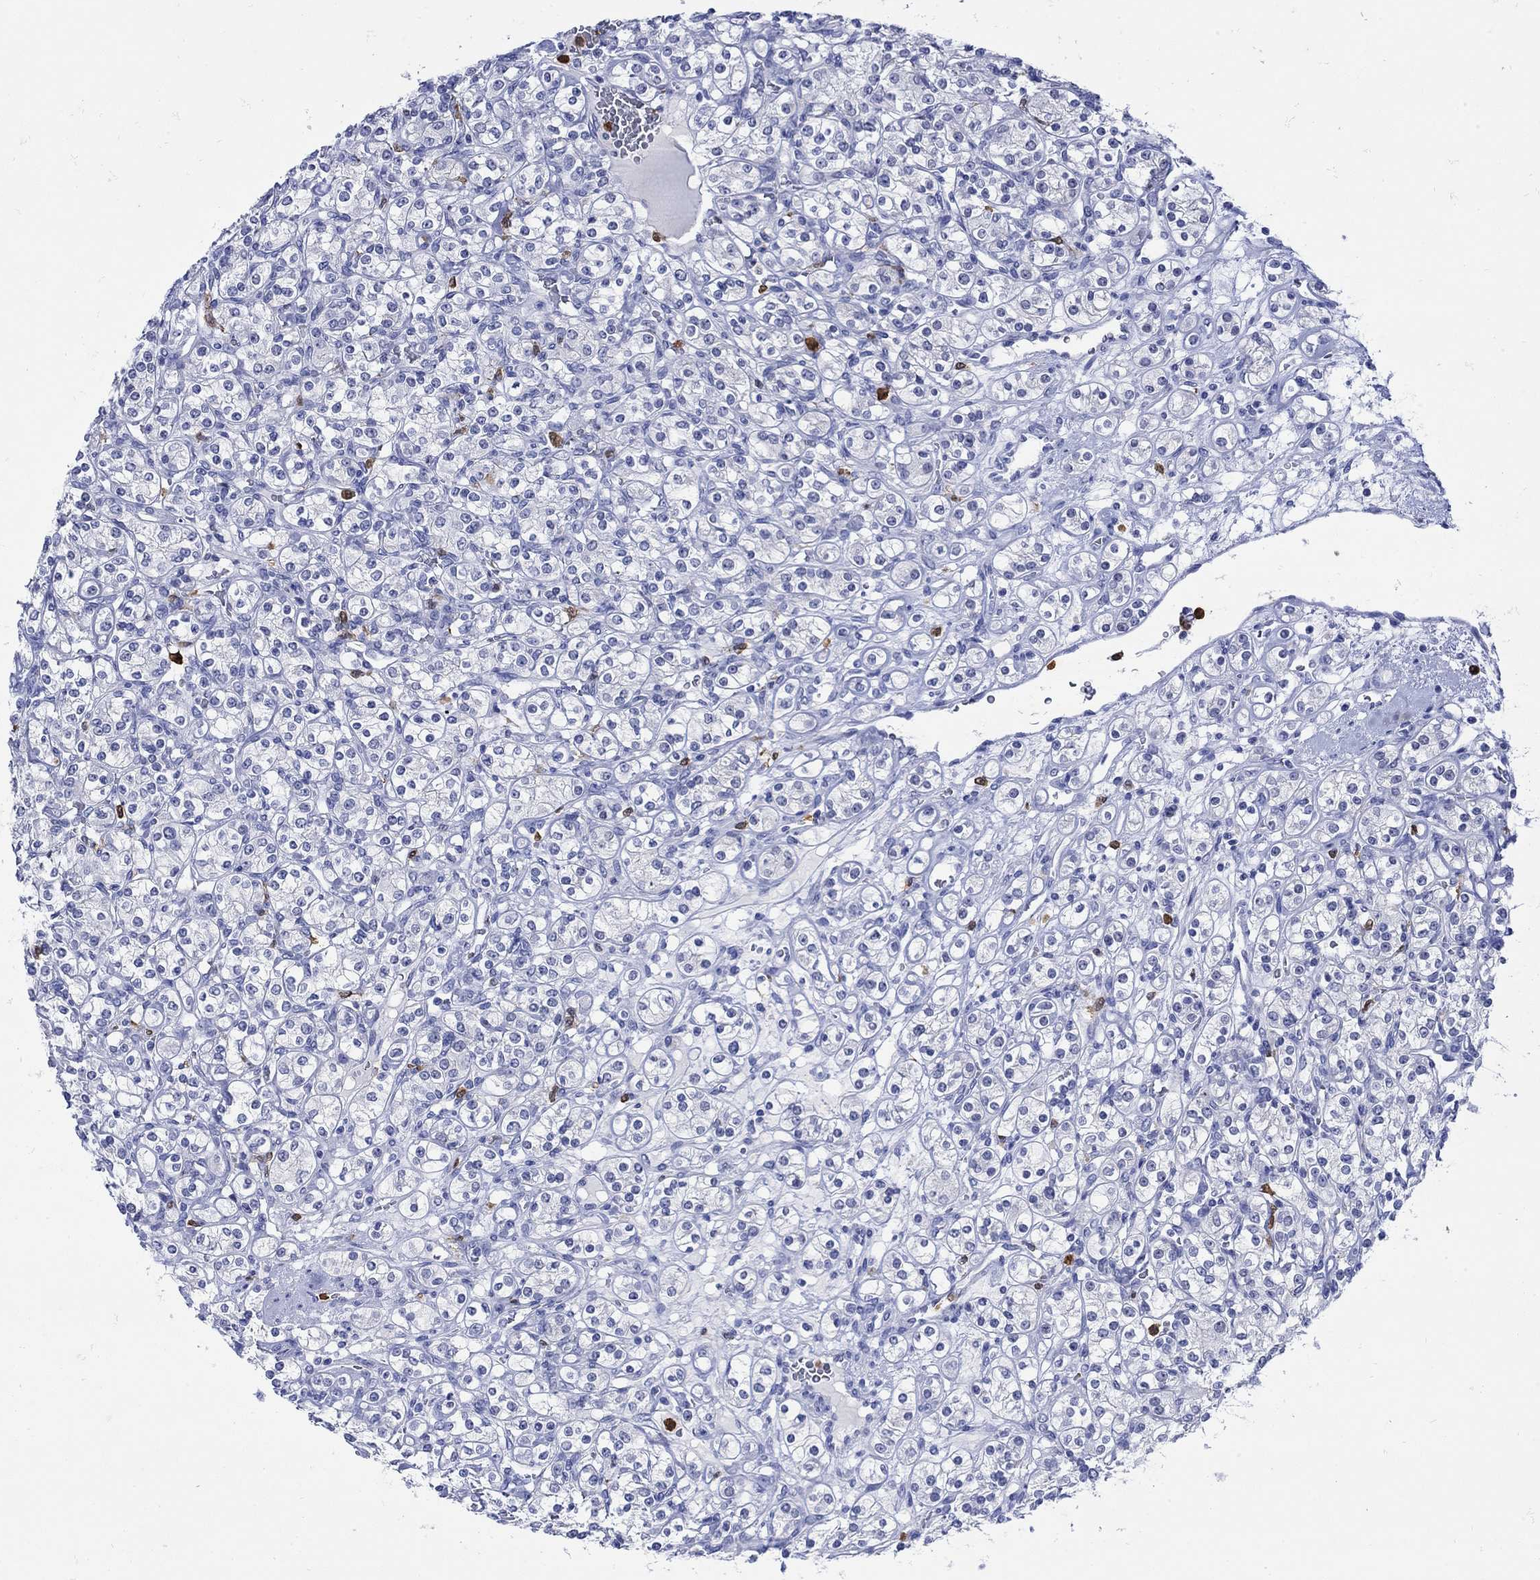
{"staining": {"intensity": "negative", "quantity": "none", "location": "none"}, "tissue": "renal cancer", "cell_type": "Tumor cells", "image_type": "cancer", "snomed": [{"axis": "morphology", "description": "Adenocarcinoma, NOS"}, {"axis": "topography", "description": "Kidney"}], "caption": "Immunohistochemical staining of human renal cancer (adenocarcinoma) demonstrates no significant positivity in tumor cells. (IHC, brightfield microscopy, high magnification).", "gene": "LINGO3", "patient": {"sex": "male", "age": 77}}